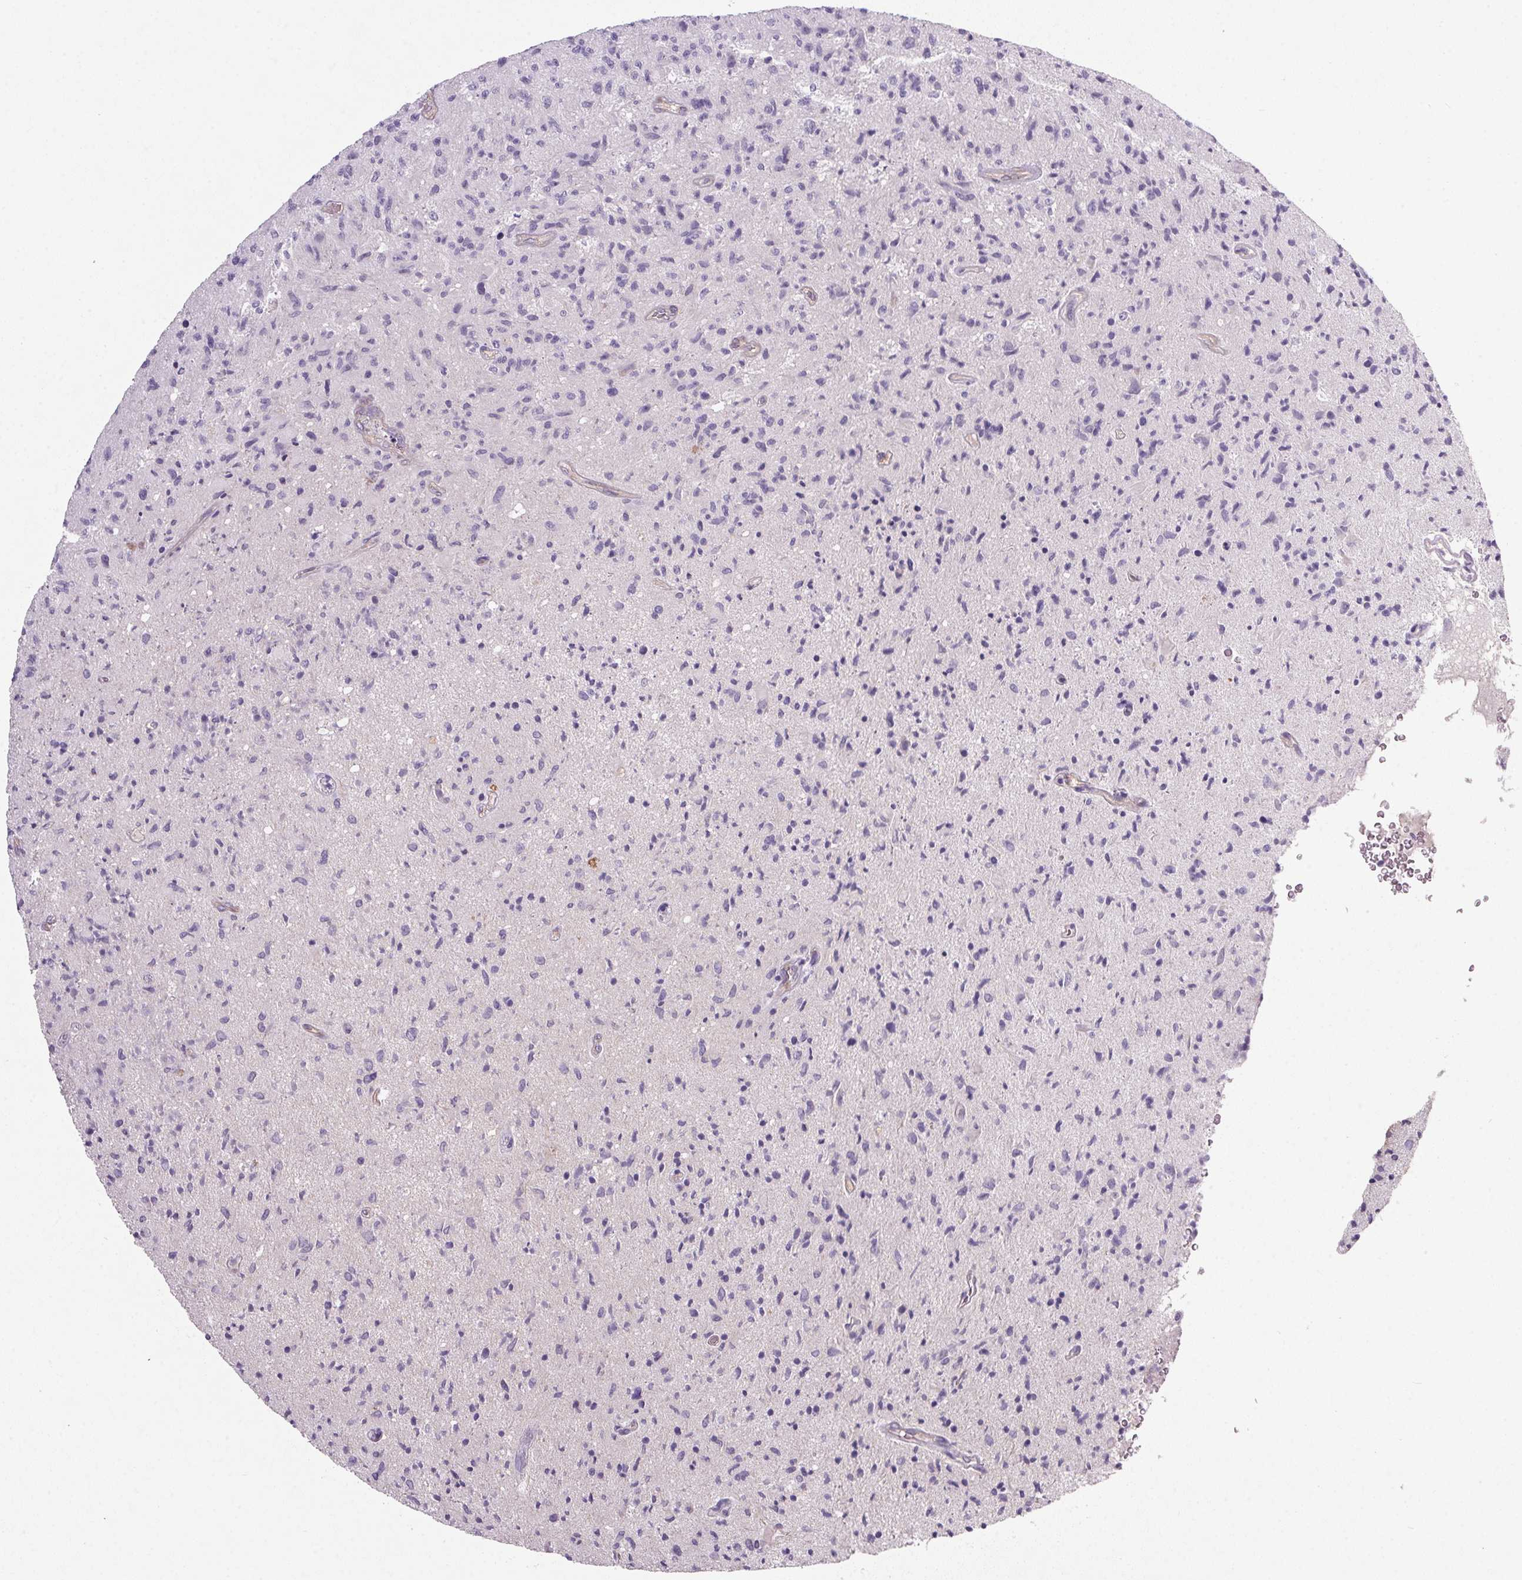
{"staining": {"intensity": "negative", "quantity": "none", "location": "none"}, "tissue": "glioma", "cell_type": "Tumor cells", "image_type": "cancer", "snomed": [{"axis": "morphology", "description": "Glioma, malignant, High grade"}, {"axis": "topography", "description": "Brain"}], "caption": "DAB immunohistochemical staining of human high-grade glioma (malignant) displays no significant expression in tumor cells.", "gene": "APOC4", "patient": {"sex": "male", "age": 54}}